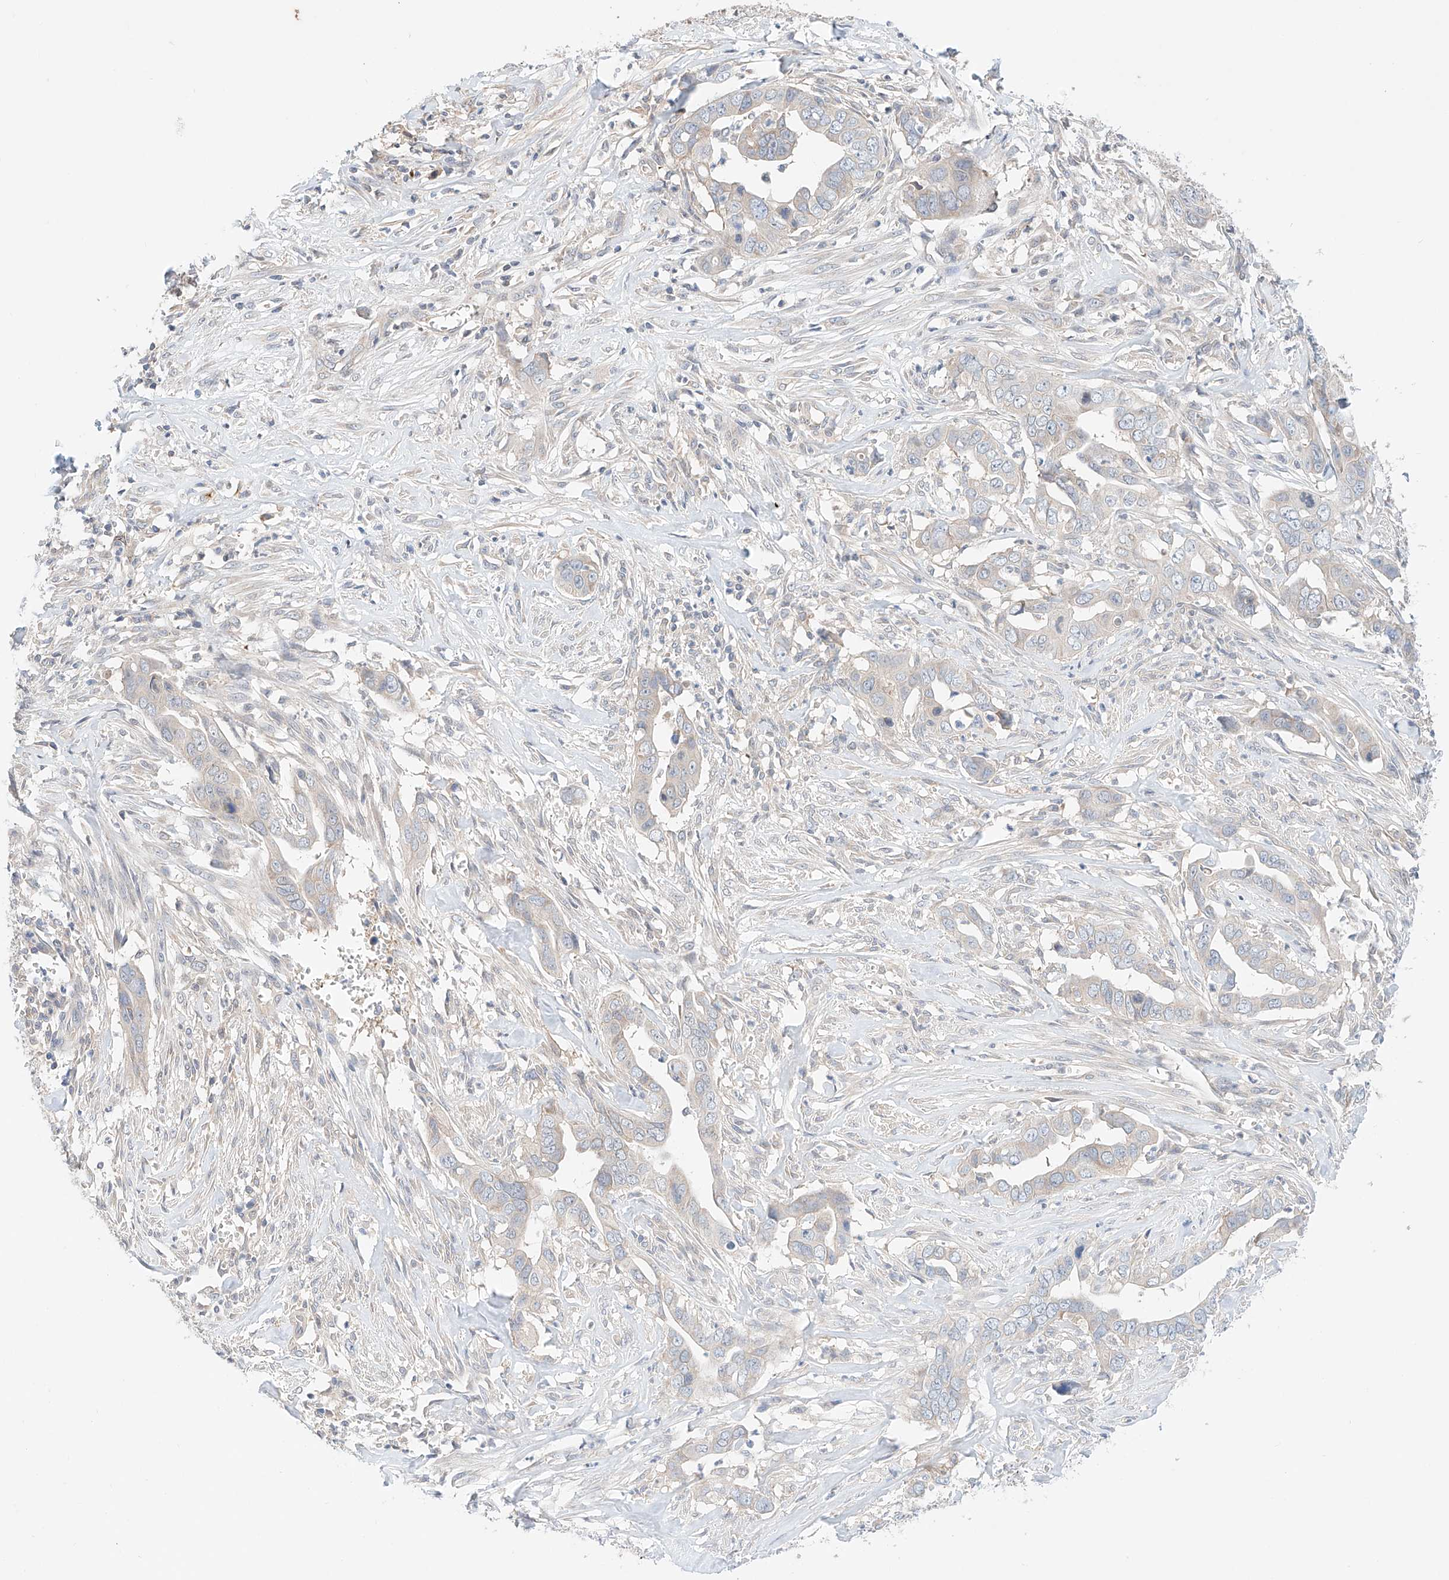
{"staining": {"intensity": "negative", "quantity": "none", "location": "none"}, "tissue": "liver cancer", "cell_type": "Tumor cells", "image_type": "cancer", "snomed": [{"axis": "morphology", "description": "Cholangiocarcinoma"}, {"axis": "topography", "description": "Liver"}], "caption": "Image shows no significant protein staining in tumor cells of cholangiocarcinoma (liver).", "gene": "PGGT1B", "patient": {"sex": "female", "age": 79}}